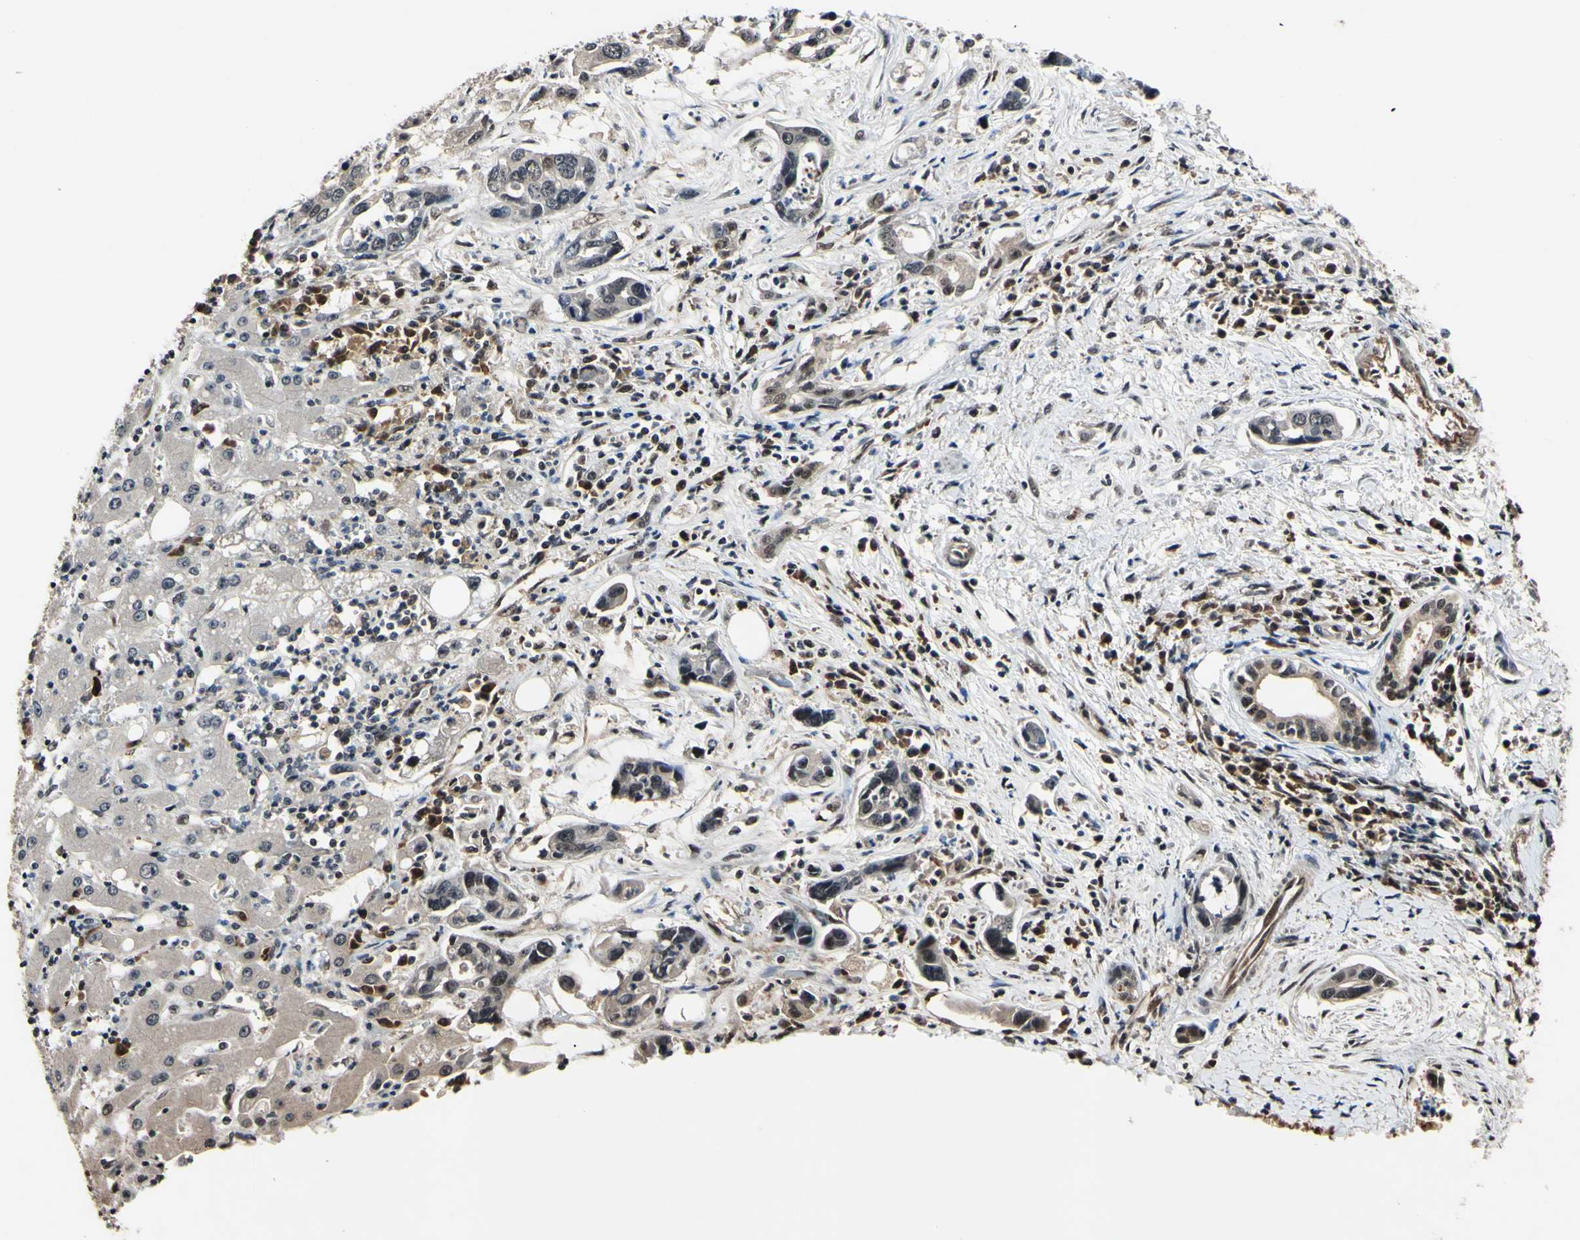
{"staining": {"intensity": "weak", "quantity": "25%-75%", "location": "cytoplasmic/membranous,nuclear"}, "tissue": "liver cancer", "cell_type": "Tumor cells", "image_type": "cancer", "snomed": [{"axis": "morphology", "description": "Cholangiocarcinoma"}, {"axis": "topography", "description": "Liver"}], "caption": "A brown stain shows weak cytoplasmic/membranous and nuclear positivity of a protein in human liver cholangiocarcinoma tumor cells.", "gene": "PSMD10", "patient": {"sex": "female", "age": 65}}